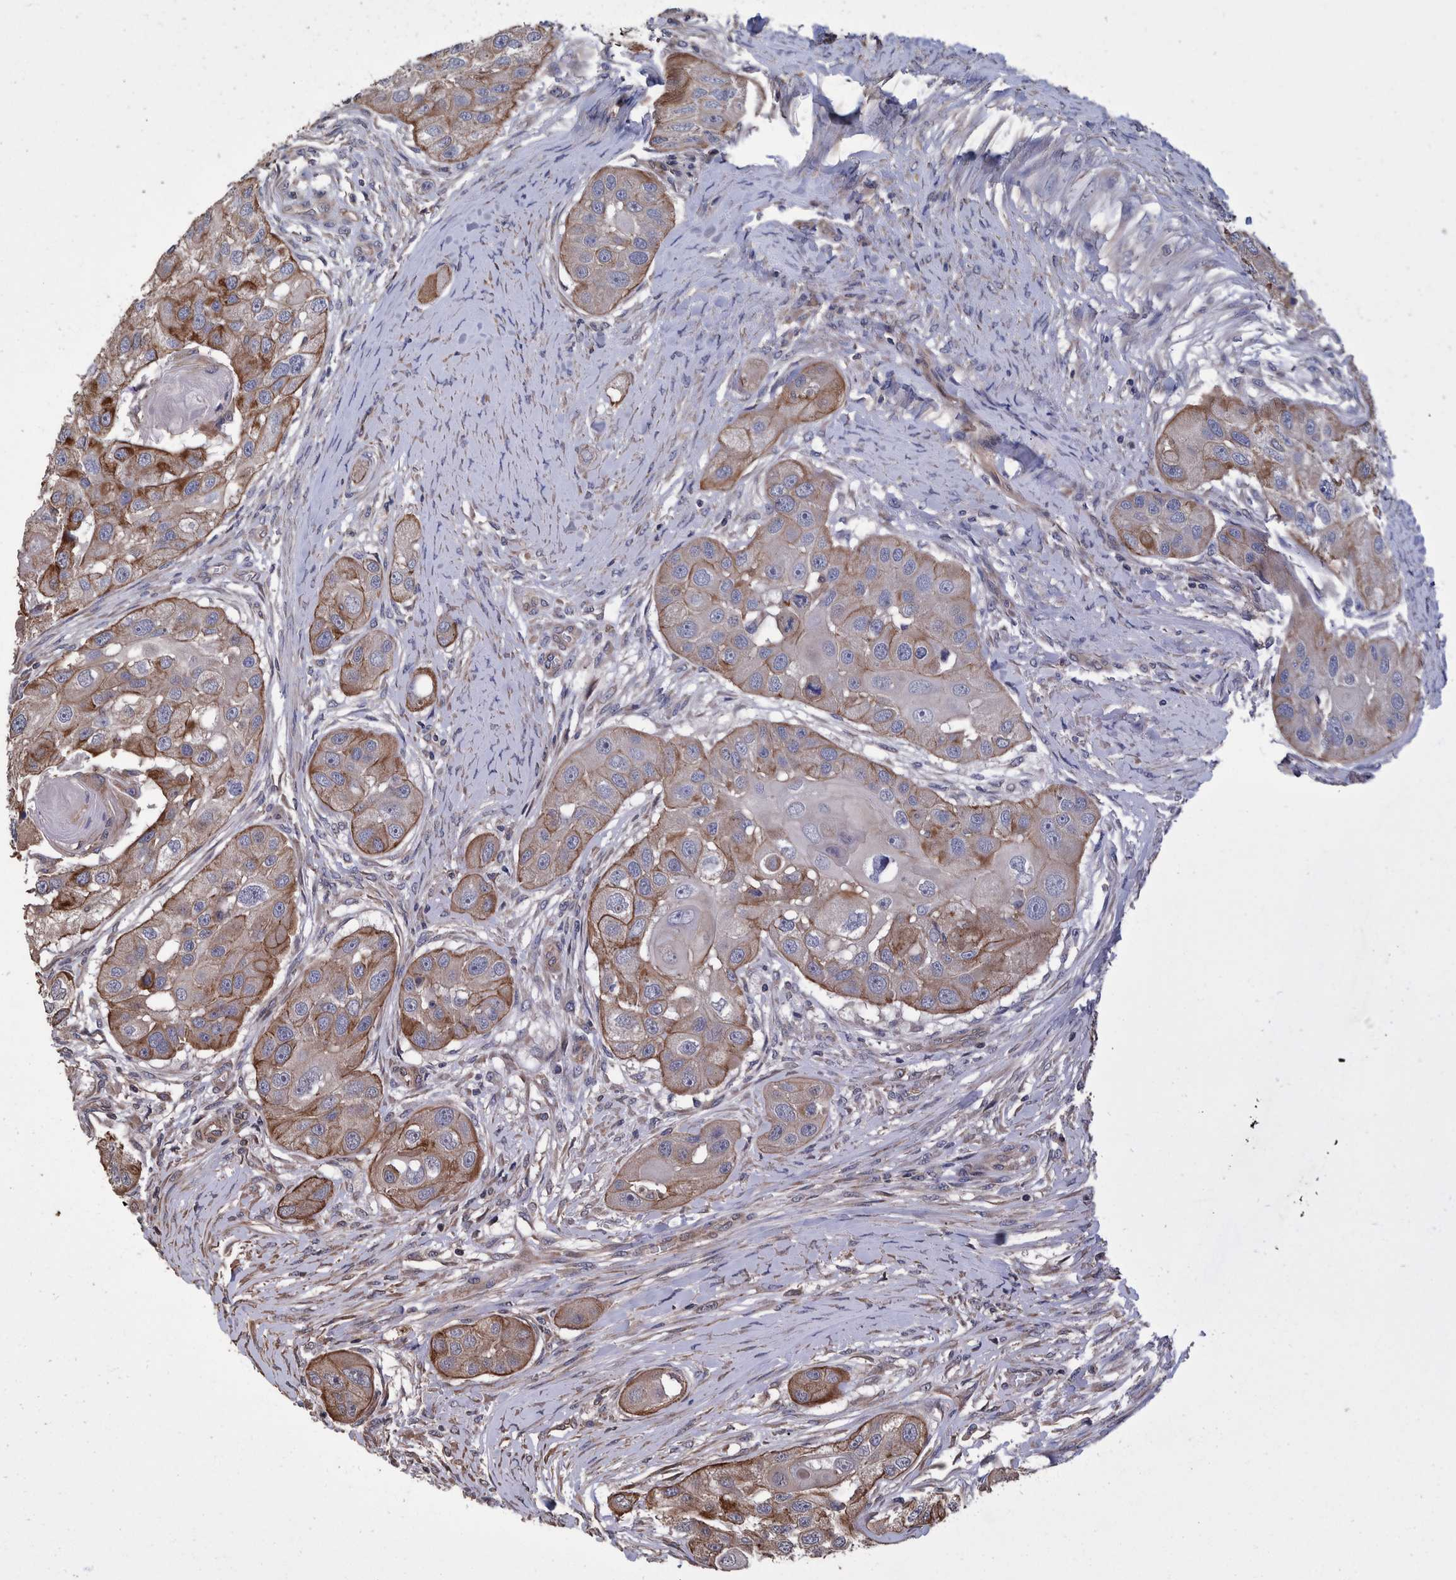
{"staining": {"intensity": "strong", "quantity": "<25%", "location": "cytoplasmic/membranous"}, "tissue": "head and neck cancer", "cell_type": "Tumor cells", "image_type": "cancer", "snomed": [{"axis": "morphology", "description": "Normal tissue, NOS"}, {"axis": "morphology", "description": "Squamous cell carcinoma, NOS"}, {"axis": "topography", "description": "Skeletal muscle"}, {"axis": "topography", "description": "Head-Neck"}], "caption": "The image demonstrates a brown stain indicating the presence of a protein in the cytoplasmic/membranous of tumor cells in head and neck cancer (squamous cell carcinoma).", "gene": "SLC45A4", "patient": {"sex": "male", "age": 51}}